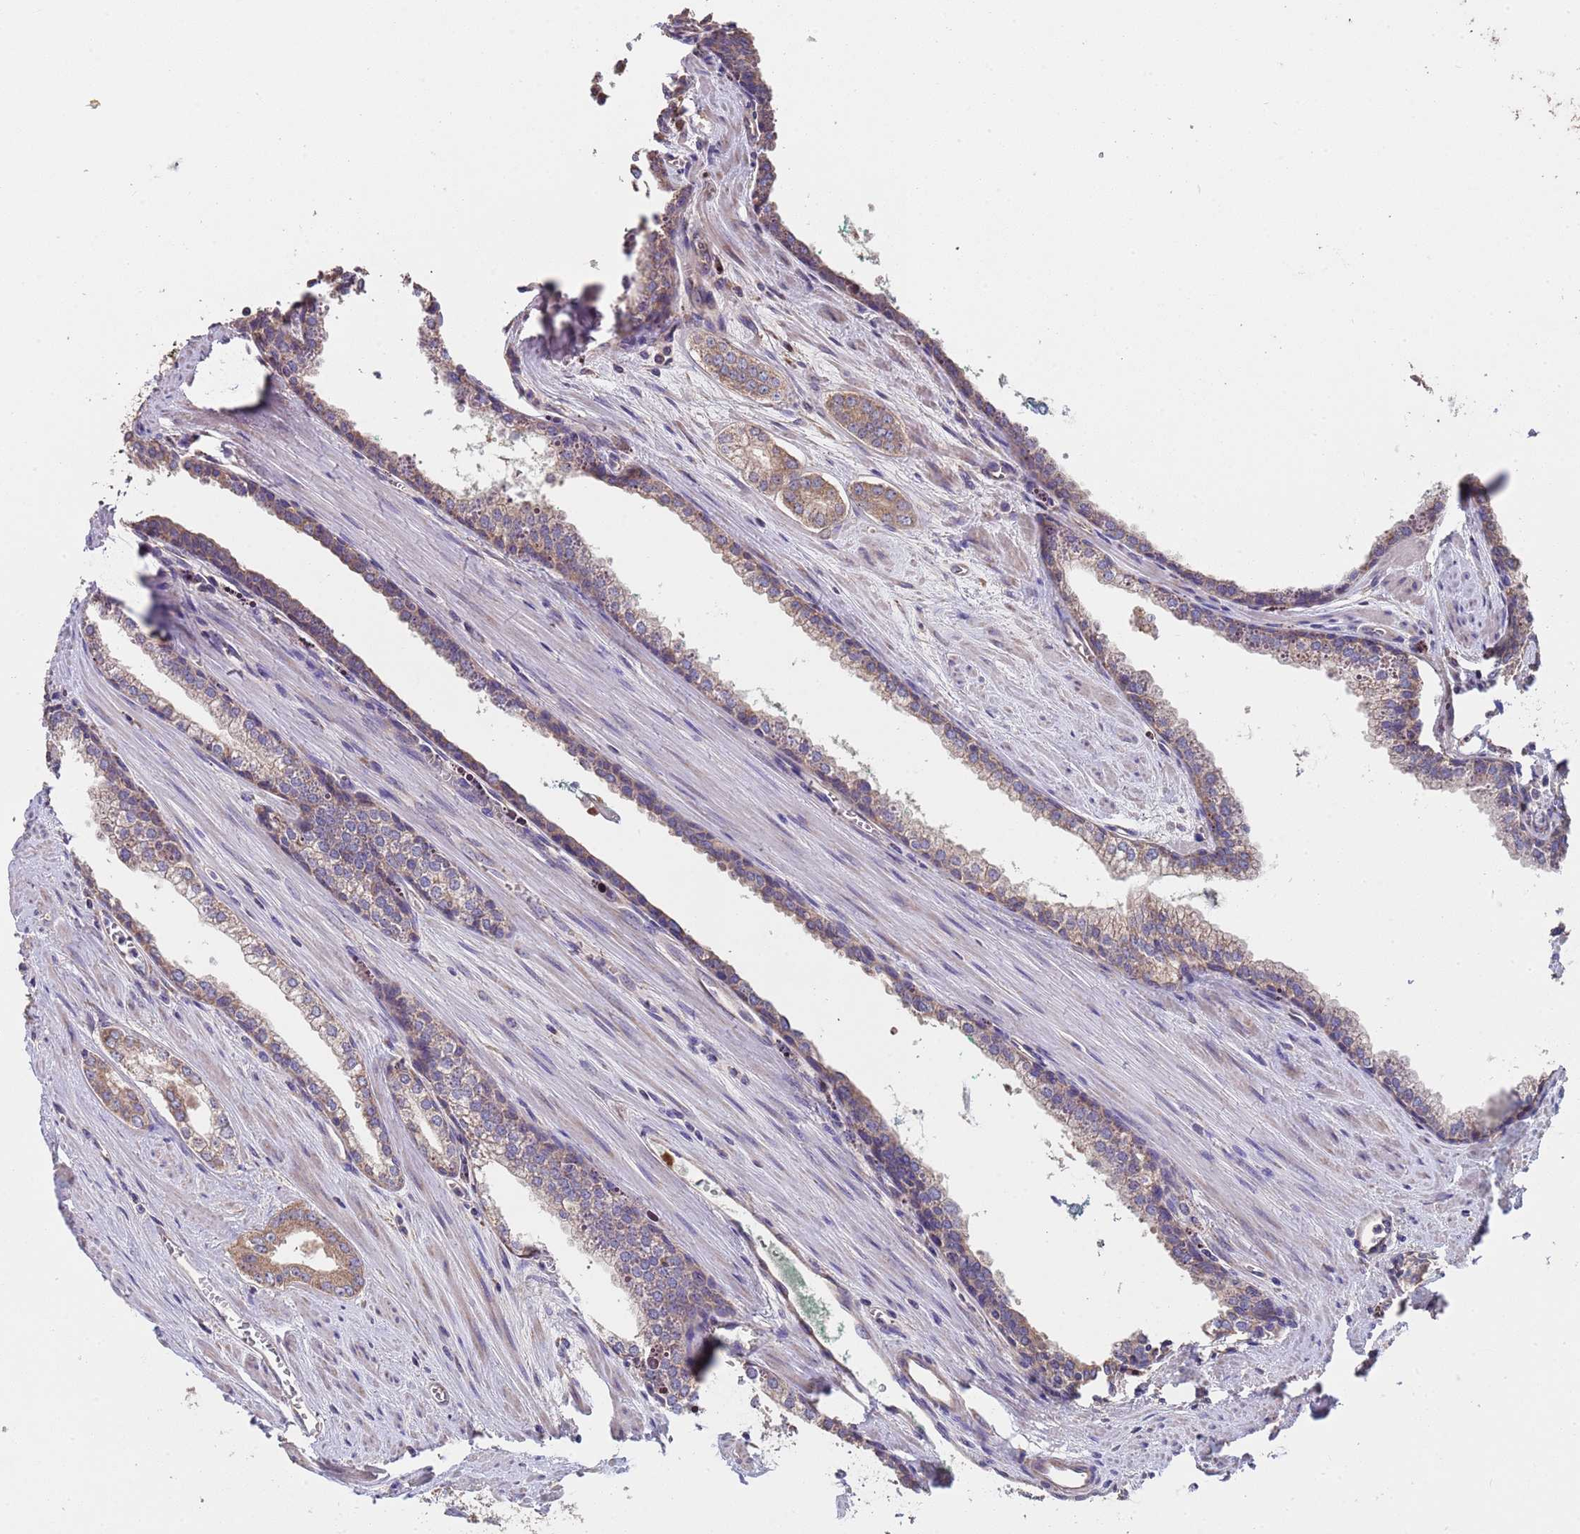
{"staining": {"intensity": "weak", "quantity": ">75%", "location": "cytoplasmic/membranous"}, "tissue": "prostate cancer", "cell_type": "Tumor cells", "image_type": "cancer", "snomed": [{"axis": "morphology", "description": "Adenocarcinoma, Low grade"}, {"axis": "topography", "description": "Prostate and seminal vesicle, NOS"}], "caption": "The histopathology image demonstrates staining of prostate adenocarcinoma (low-grade), revealing weak cytoplasmic/membranous protein staining (brown color) within tumor cells.", "gene": "EEF1AKMT1", "patient": {"sex": "male", "age": 60}}